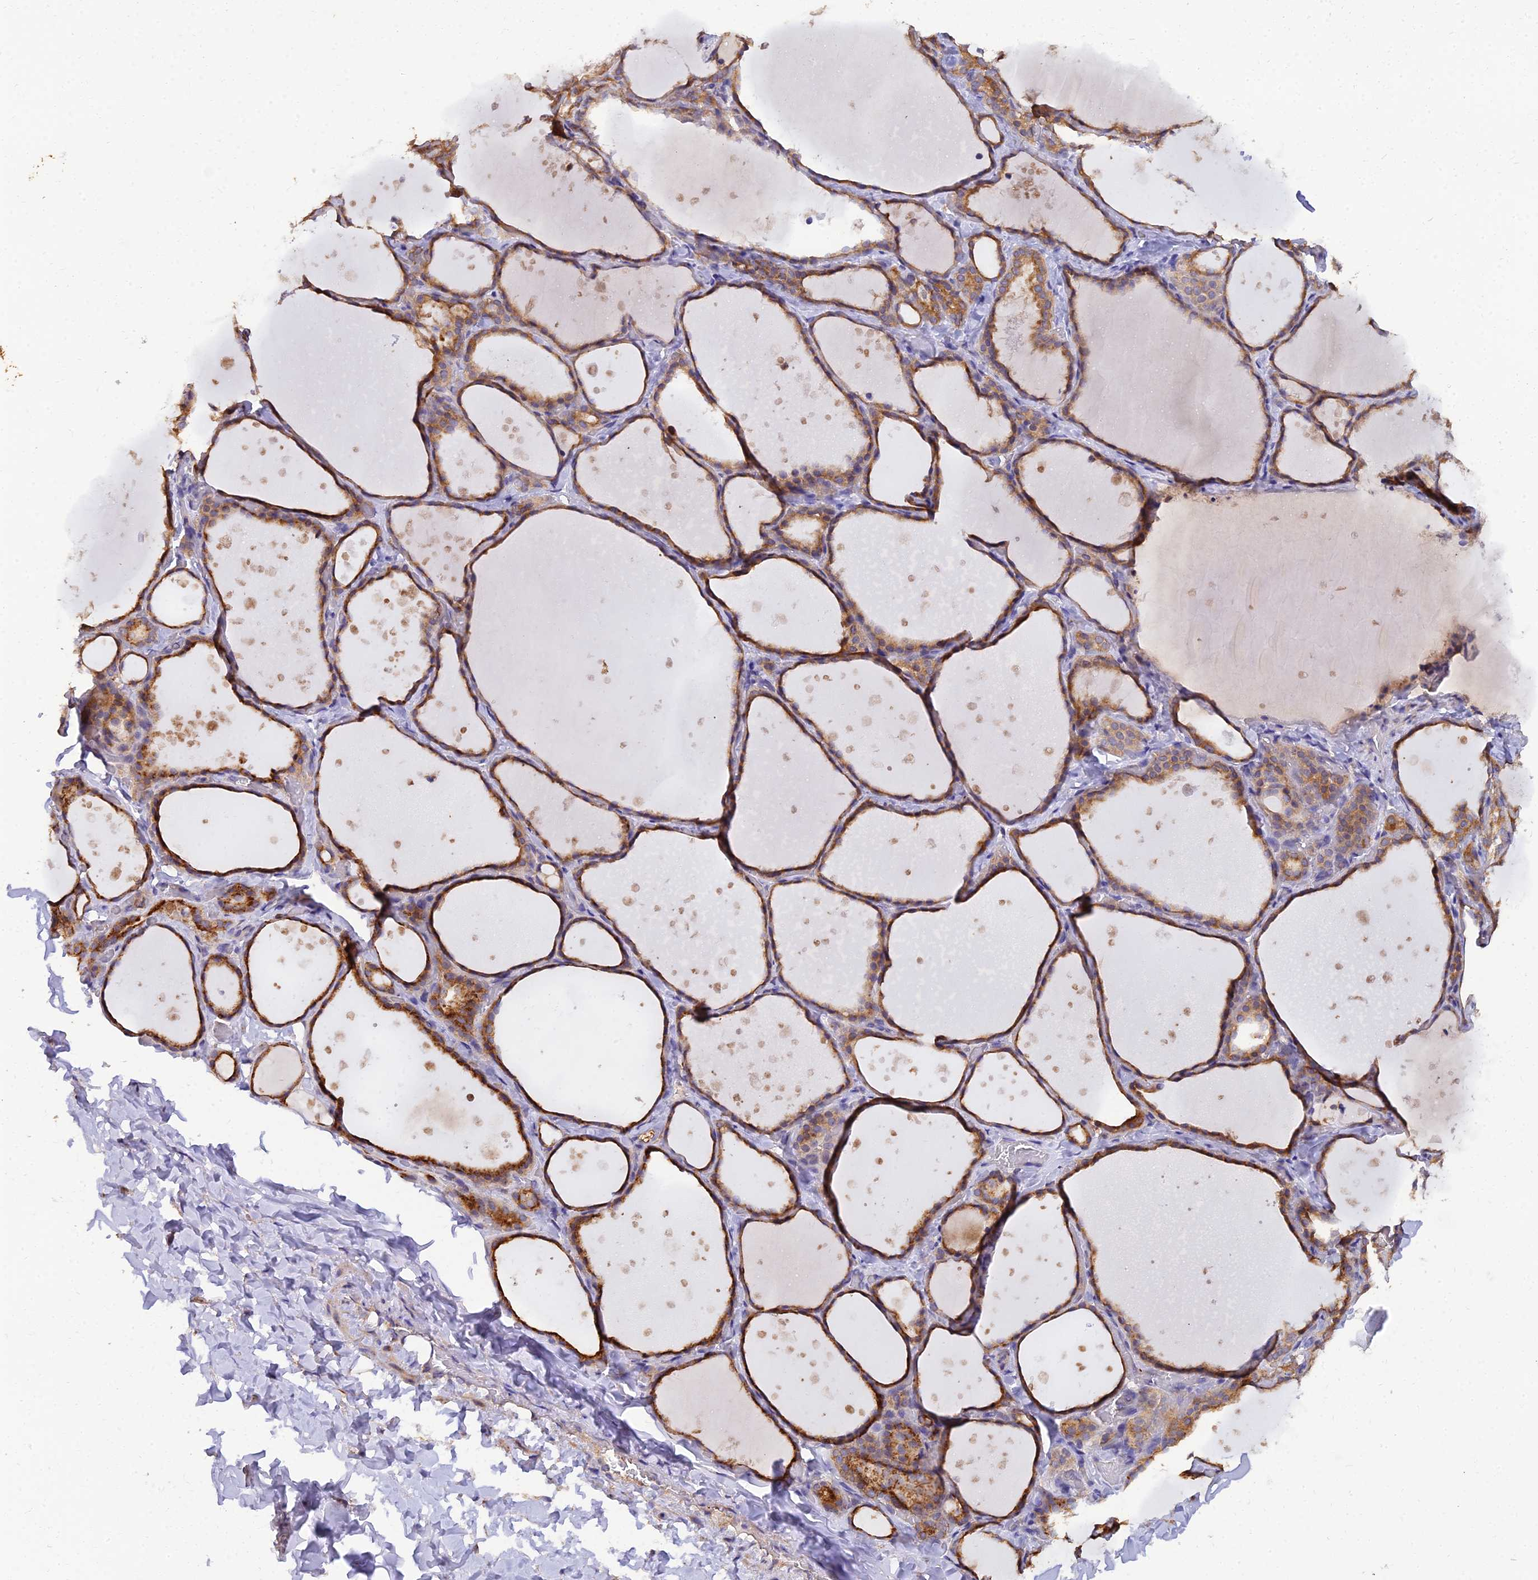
{"staining": {"intensity": "moderate", "quantity": ">75%", "location": "cytoplasmic/membranous"}, "tissue": "thyroid gland", "cell_type": "Glandular cells", "image_type": "normal", "snomed": [{"axis": "morphology", "description": "Normal tissue, NOS"}, {"axis": "topography", "description": "Thyroid gland"}], "caption": "Glandular cells display medium levels of moderate cytoplasmic/membranous expression in about >75% of cells in normal thyroid gland. The staining is performed using DAB (3,3'-diaminobenzidine) brown chromogen to label protein expression. The nuclei are counter-stained blue using hematoxylin.", "gene": "ARL8A", "patient": {"sex": "female", "age": 44}}